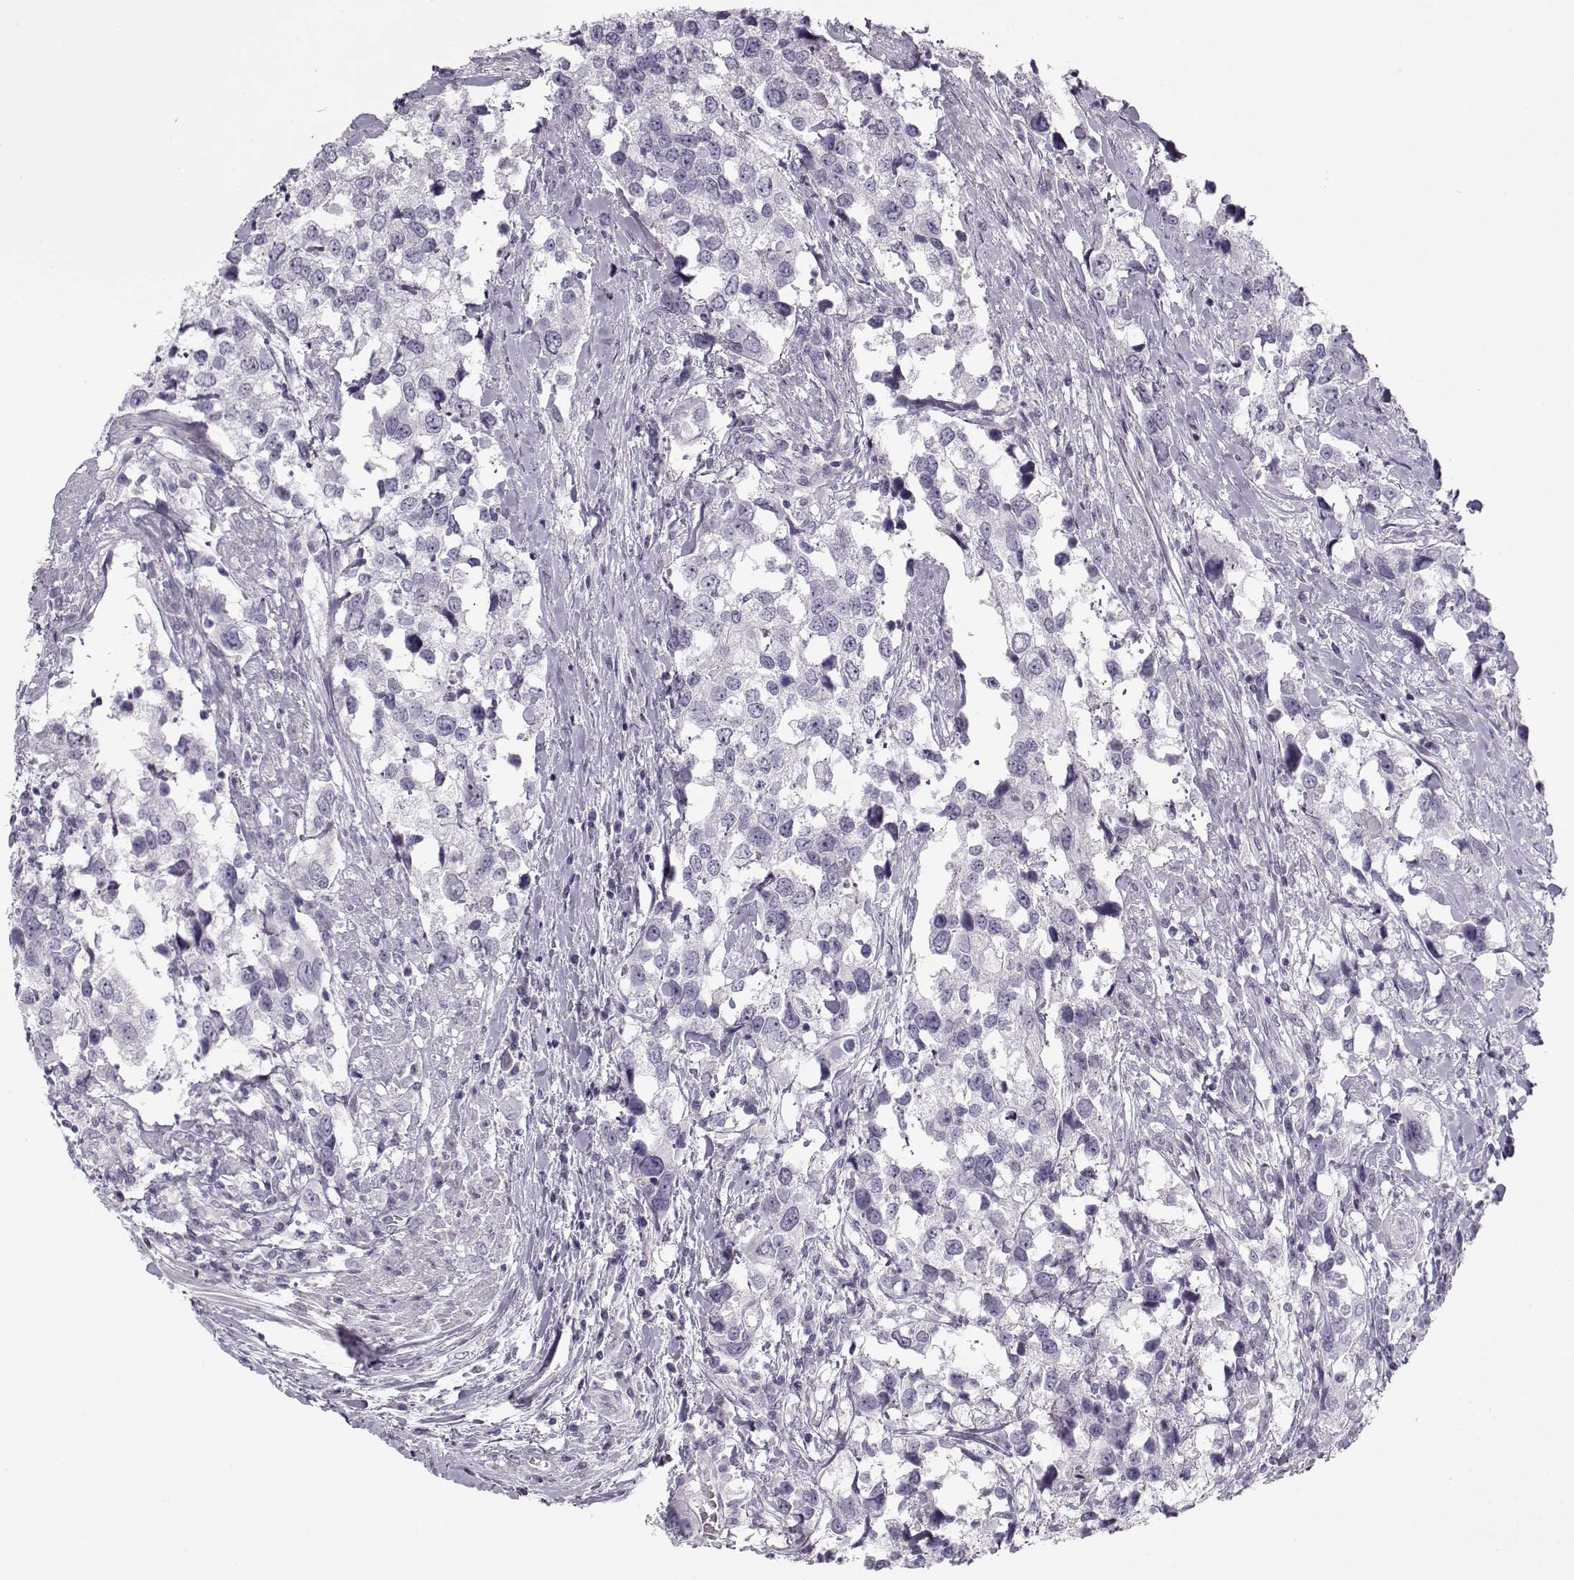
{"staining": {"intensity": "negative", "quantity": "none", "location": "none"}, "tissue": "urothelial cancer", "cell_type": "Tumor cells", "image_type": "cancer", "snomed": [{"axis": "morphology", "description": "Urothelial carcinoma, NOS"}, {"axis": "morphology", "description": "Urothelial carcinoma, High grade"}, {"axis": "topography", "description": "Urinary bladder"}], "caption": "An immunohistochemistry image of urothelial cancer is shown. There is no staining in tumor cells of urothelial cancer.", "gene": "PNMT", "patient": {"sex": "male", "age": 63}}